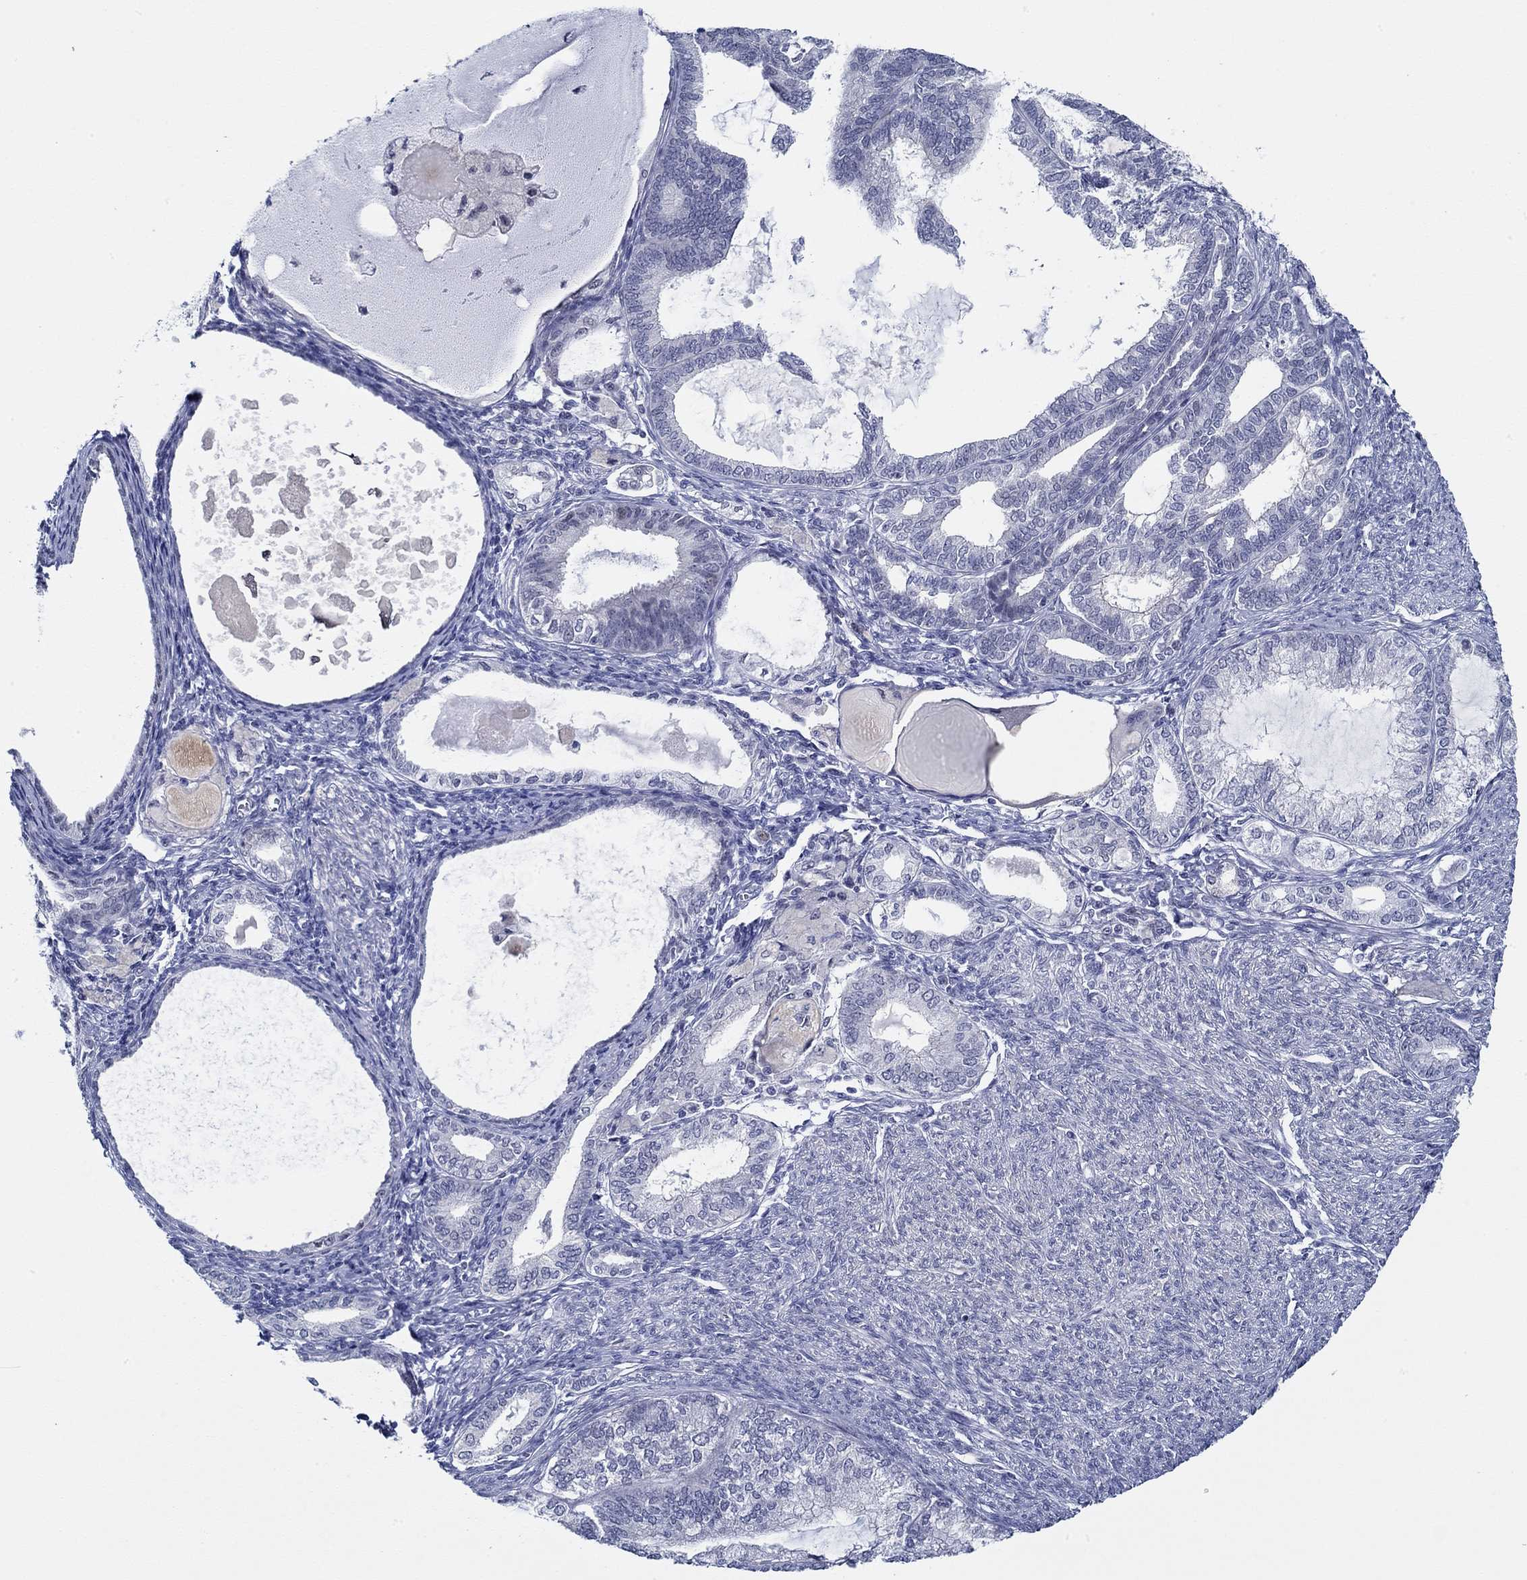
{"staining": {"intensity": "negative", "quantity": "none", "location": "none"}, "tissue": "endometrial cancer", "cell_type": "Tumor cells", "image_type": "cancer", "snomed": [{"axis": "morphology", "description": "Adenocarcinoma, NOS"}, {"axis": "topography", "description": "Endometrium"}], "caption": "Tumor cells are negative for brown protein staining in endometrial cancer. Brightfield microscopy of IHC stained with DAB (brown) and hematoxylin (blue), captured at high magnification.", "gene": "SLC34A1", "patient": {"sex": "female", "age": 86}}